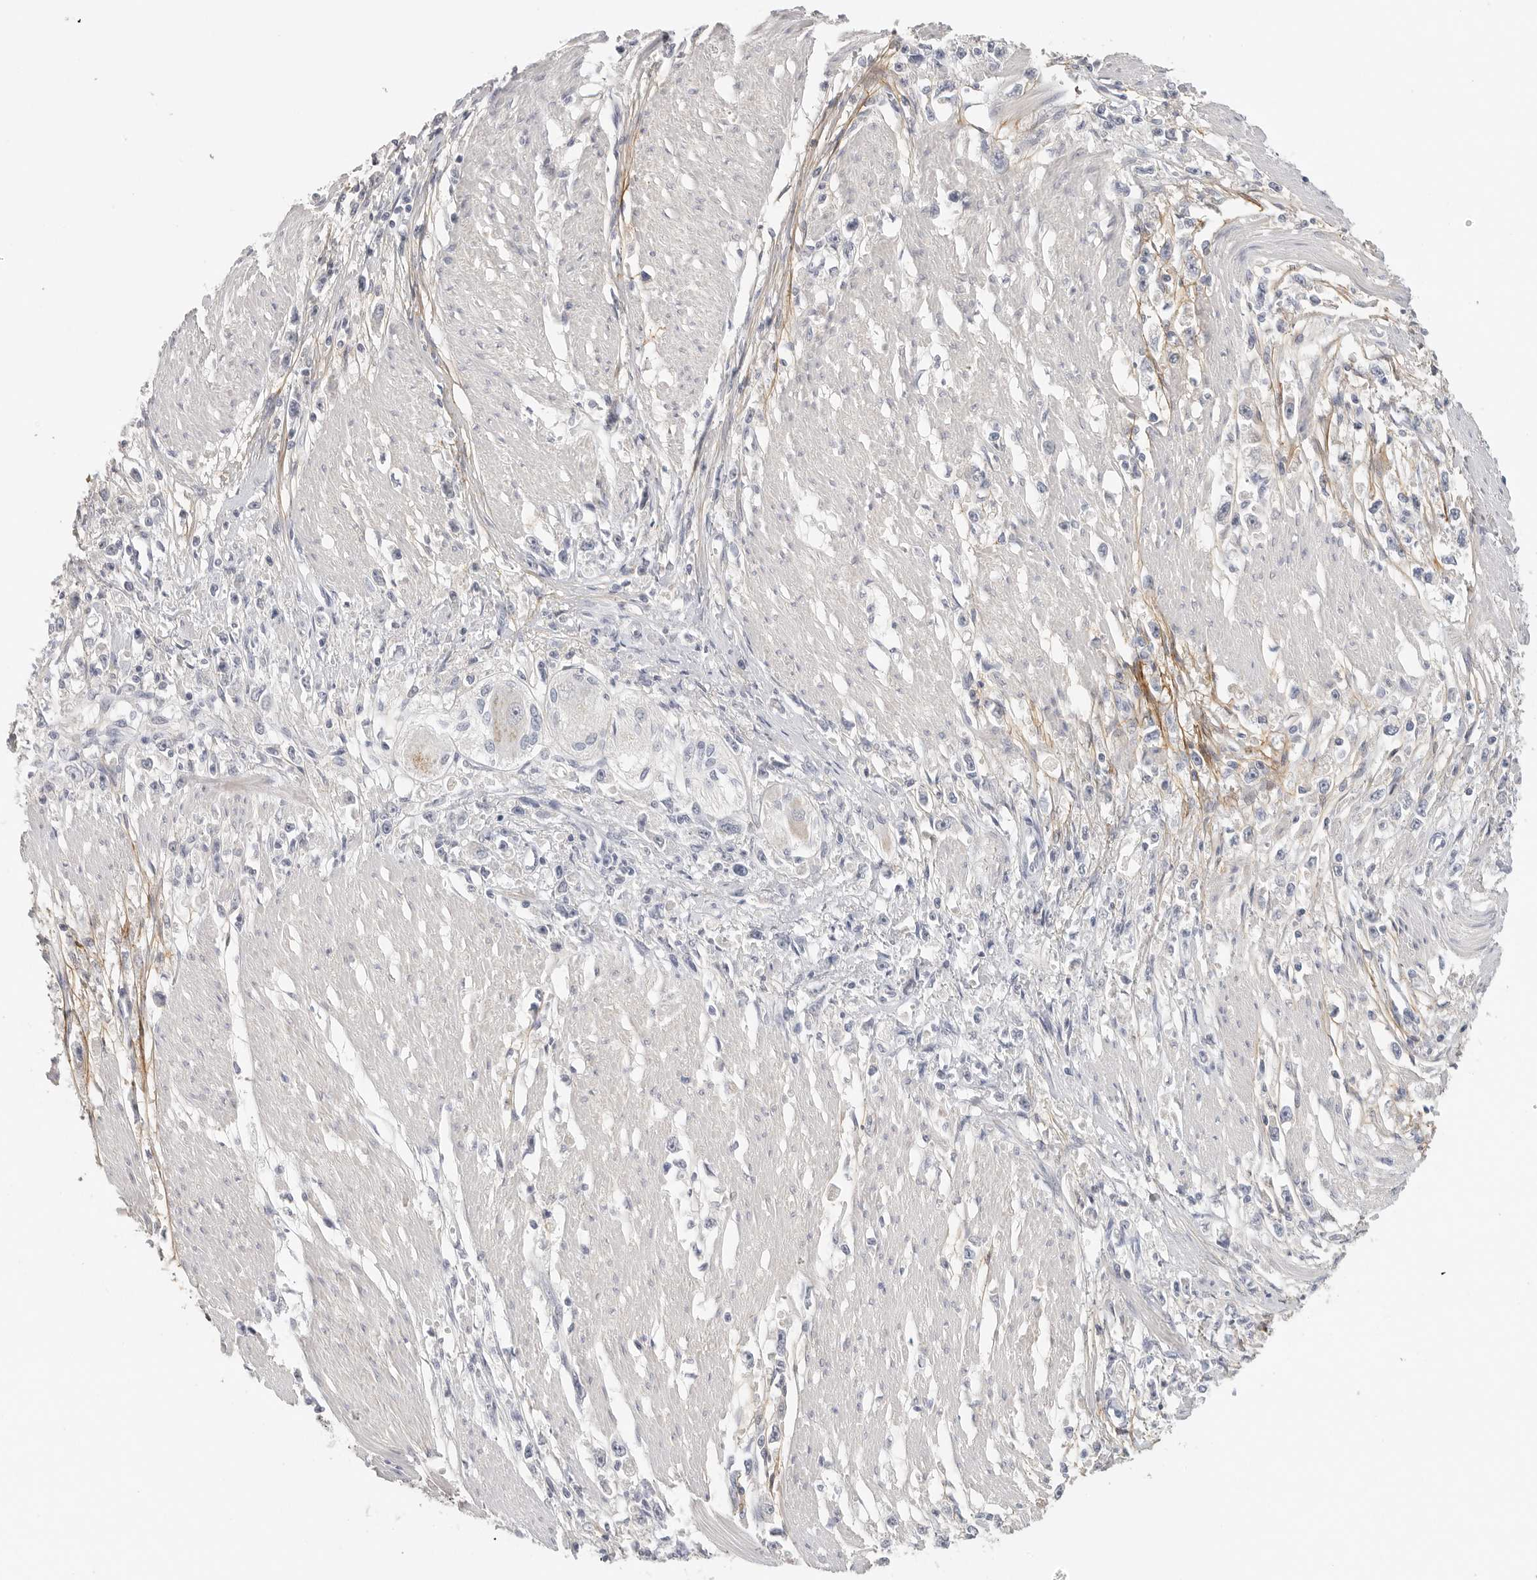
{"staining": {"intensity": "negative", "quantity": "none", "location": "none"}, "tissue": "stomach cancer", "cell_type": "Tumor cells", "image_type": "cancer", "snomed": [{"axis": "morphology", "description": "Adenocarcinoma, NOS"}, {"axis": "topography", "description": "Stomach"}], "caption": "Adenocarcinoma (stomach) was stained to show a protein in brown. There is no significant staining in tumor cells. (Brightfield microscopy of DAB IHC at high magnification).", "gene": "FBN2", "patient": {"sex": "female", "age": 59}}